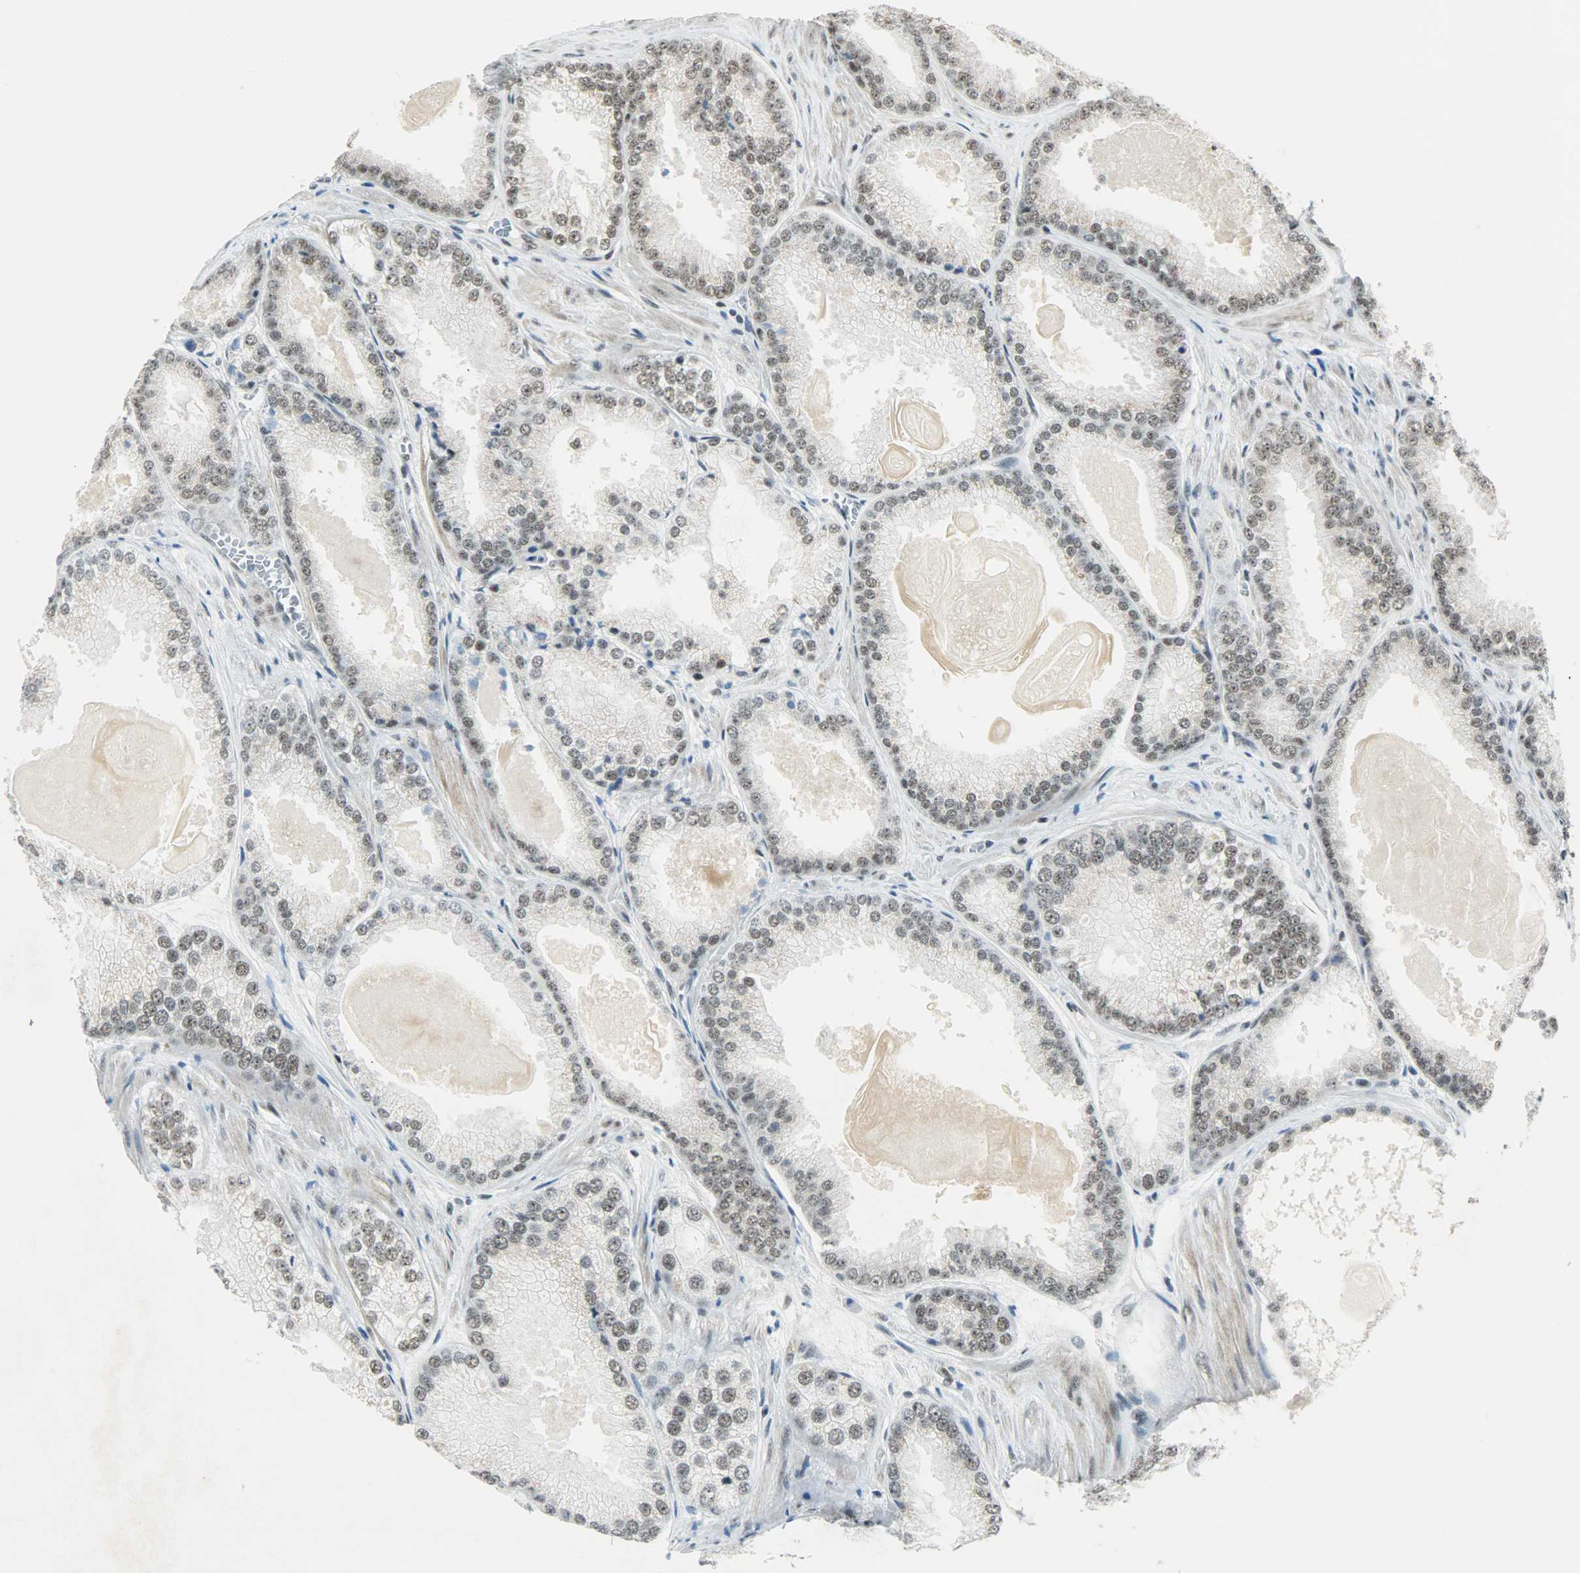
{"staining": {"intensity": "weak", "quantity": ">75%", "location": "nuclear"}, "tissue": "prostate cancer", "cell_type": "Tumor cells", "image_type": "cancer", "snomed": [{"axis": "morphology", "description": "Adenocarcinoma, High grade"}, {"axis": "topography", "description": "Prostate"}], "caption": "A low amount of weak nuclear staining is seen in about >75% of tumor cells in adenocarcinoma (high-grade) (prostate) tissue. (Brightfield microscopy of DAB IHC at high magnification).", "gene": "SUGP1", "patient": {"sex": "male", "age": 61}}